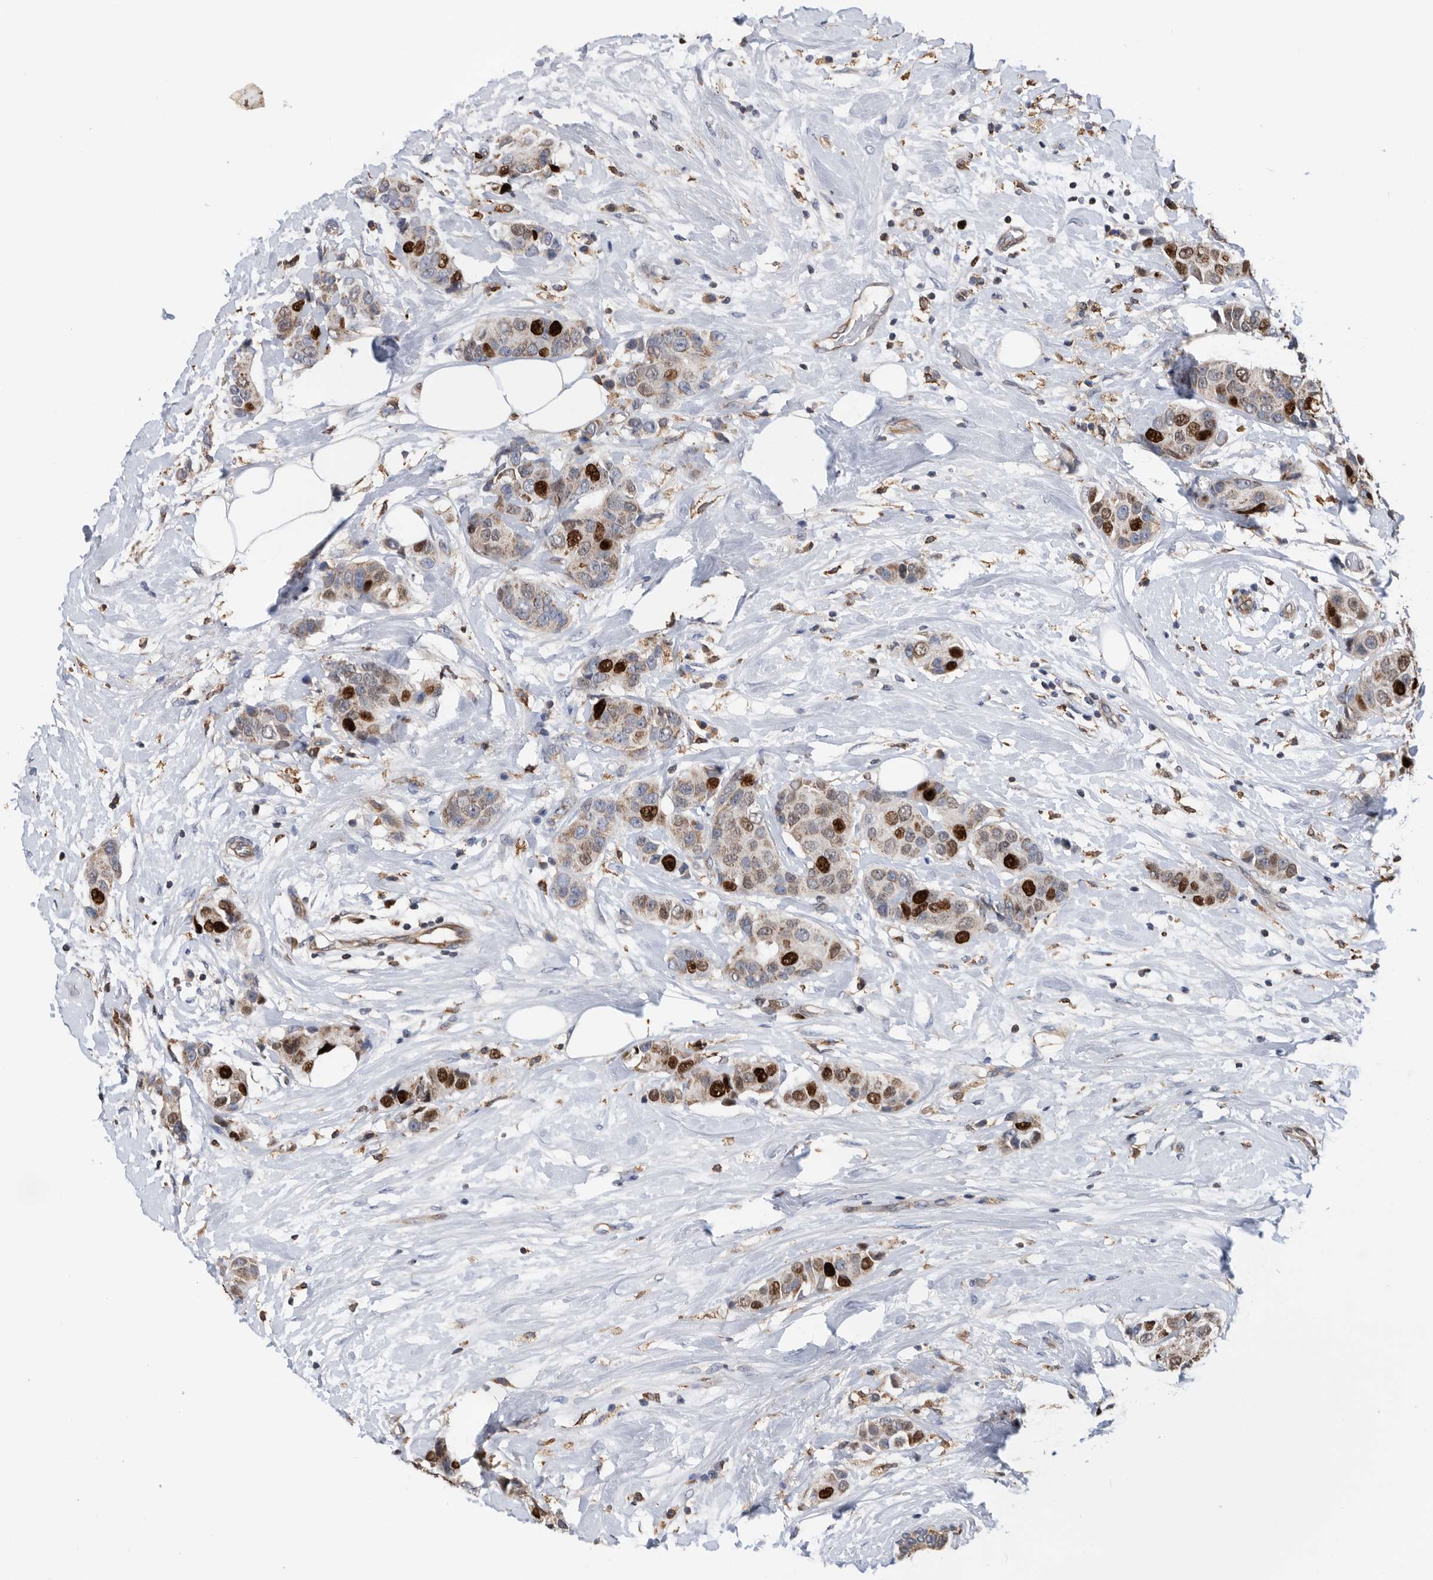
{"staining": {"intensity": "strong", "quantity": "25%-75%", "location": "nuclear"}, "tissue": "breast cancer", "cell_type": "Tumor cells", "image_type": "cancer", "snomed": [{"axis": "morphology", "description": "Normal tissue, NOS"}, {"axis": "morphology", "description": "Duct carcinoma"}, {"axis": "topography", "description": "Breast"}], "caption": "This image reveals immunohistochemistry staining of human breast cancer (invasive ductal carcinoma), with high strong nuclear expression in approximately 25%-75% of tumor cells.", "gene": "ATAD2", "patient": {"sex": "female", "age": 39}}